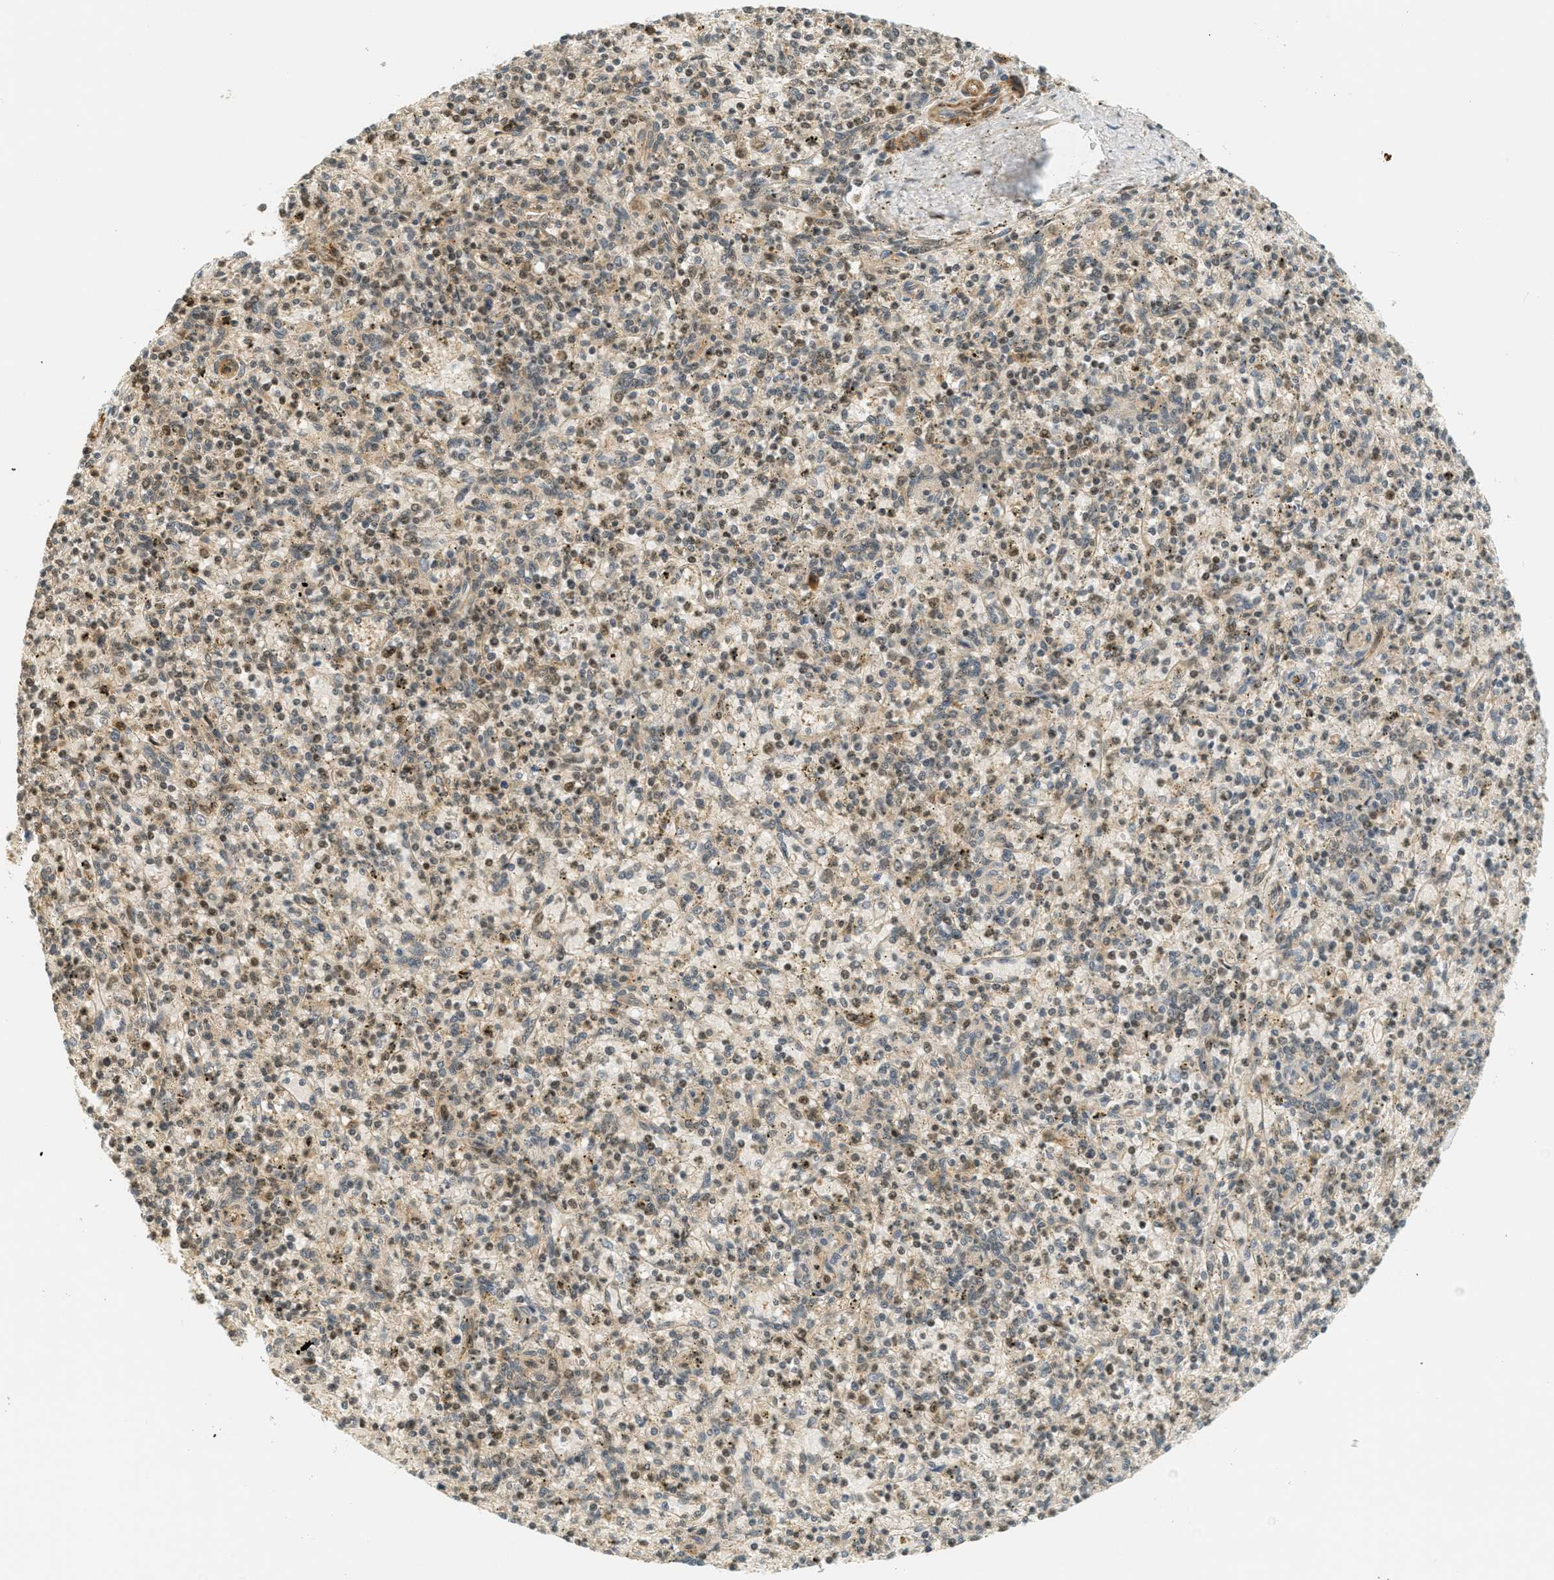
{"staining": {"intensity": "moderate", "quantity": "25%-75%", "location": "cytoplasmic/membranous,nuclear"}, "tissue": "spleen", "cell_type": "Cells in red pulp", "image_type": "normal", "snomed": [{"axis": "morphology", "description": "Normal tissue, NOS"}, {"axis": "topography", "description": "Spleen"}], "caption": "DAB (3,3'-diaminobenzidine) immunohistochemical staining of unremarkable spleen shows moderate cytoplasmic/membranous,nuclear protein staining in approximately 25%-75% of cells in red pulp.", "gene": "FOXM1", "patient": {"sex": "male", "age": 72}}